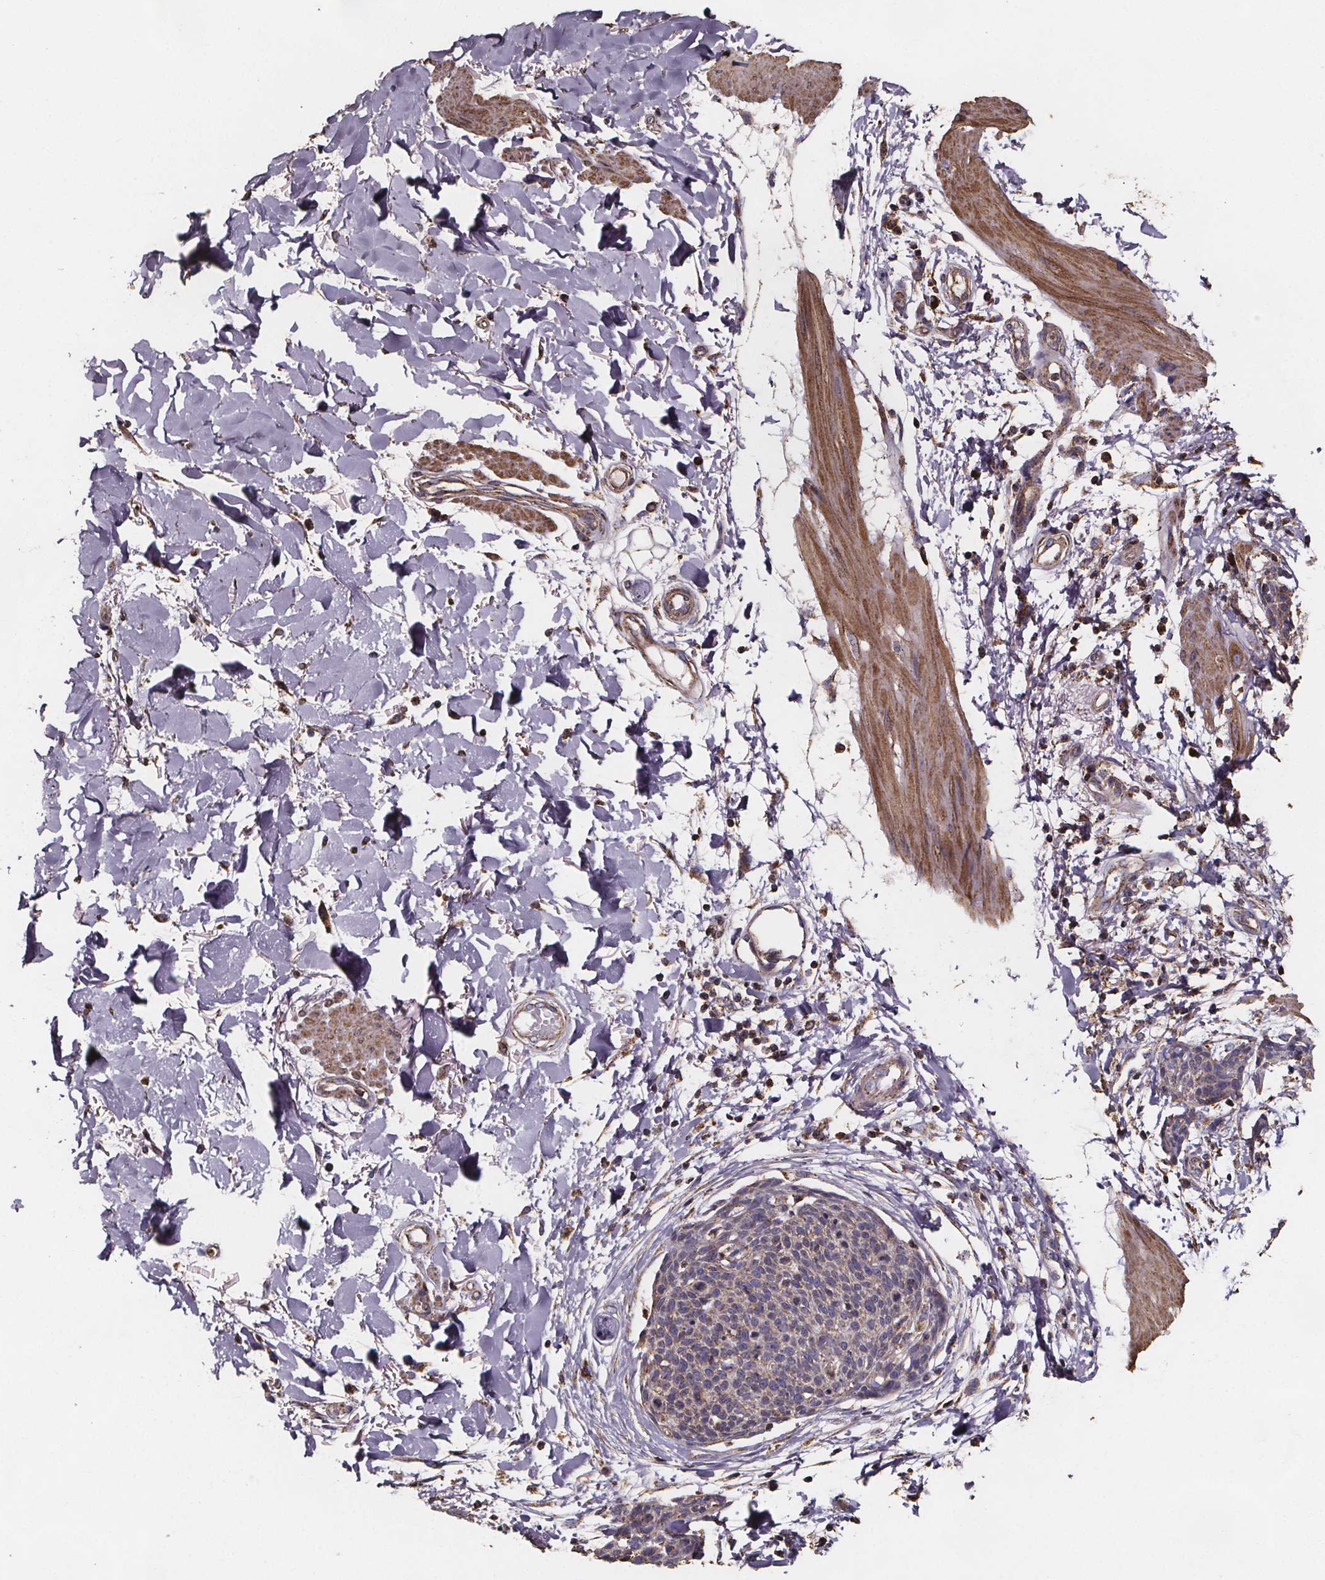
{"staining": {"intensity": "weak", "quantity": ">75%", "location": "cytoplasmic/membranous"}, "tissue": "skin cancer", "cell_type": "Tumor cells", "image_type": "cancer", "snomed": [{"axis": "morphology", "description": "Squamous cell carcinoma, NOS"}, {"axis": "topography", "description": "Skin"}, {"axis": "topography", "description": "Vulva"}], "caption": "Squamous cell carcinoma (skin) tissue shows weak cytoplasmic/membranous staining in about >75% of tumor cells", "gene": "SLC35D2", "patient": {"sex": "female", "age": 75}}